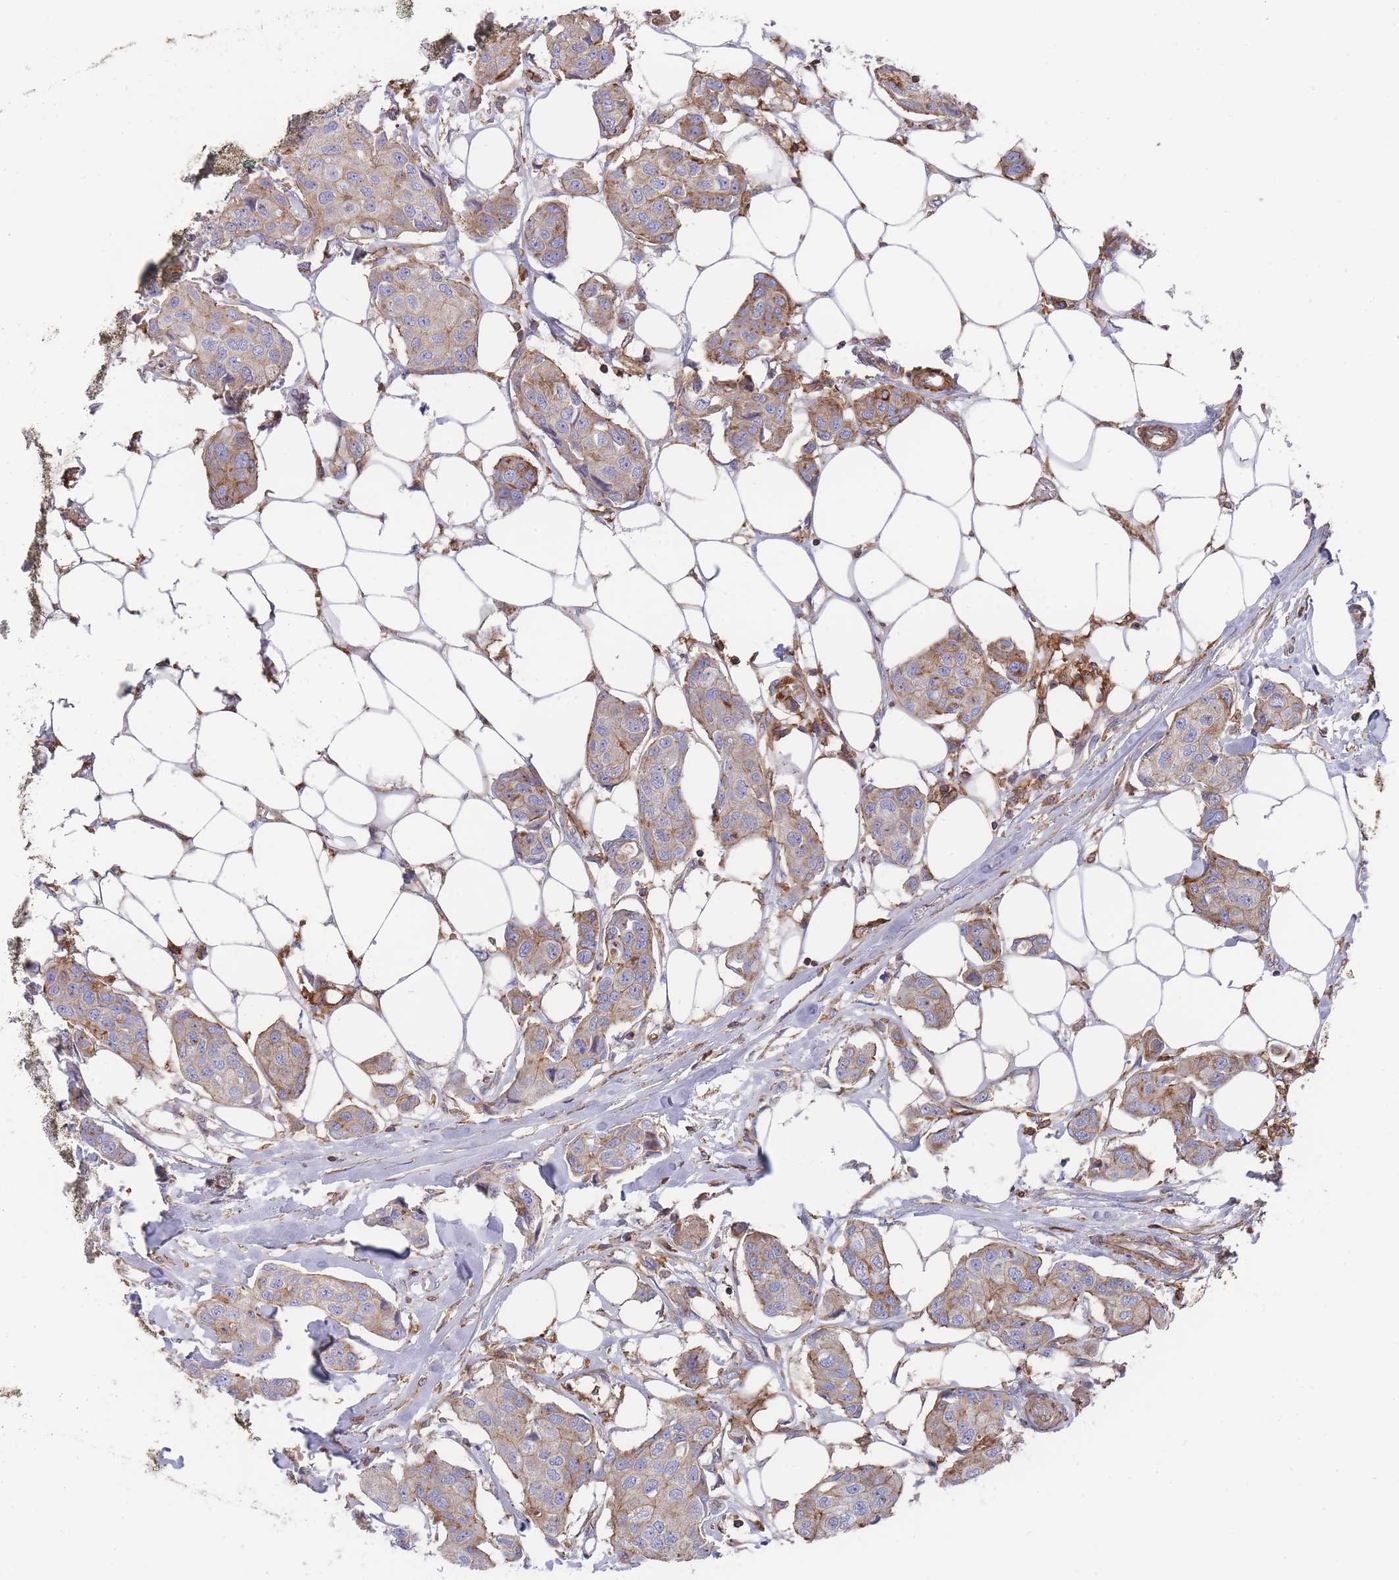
{"staining": {"intensity": "weak", "quantity": "<25%", "location": "cytoplasmic/membranous"}, "tissue": "breast cancer", "cell_type": "Tumor cells", "image_type": "cancer", "snomed": [{"axis": "morphology", "description": "Duct carcinoma"}, {"axis": "topography", "description": "Breast"}, {"axis": "topography", "description": "Lymph node"}], "caption": "The photomicrograph reveals no staining of tumor cells in breast cancer (infiltrating ductal carcinoma).", "gene": "SCCPDH", "patient": {"sex": "female", "age": 80}}